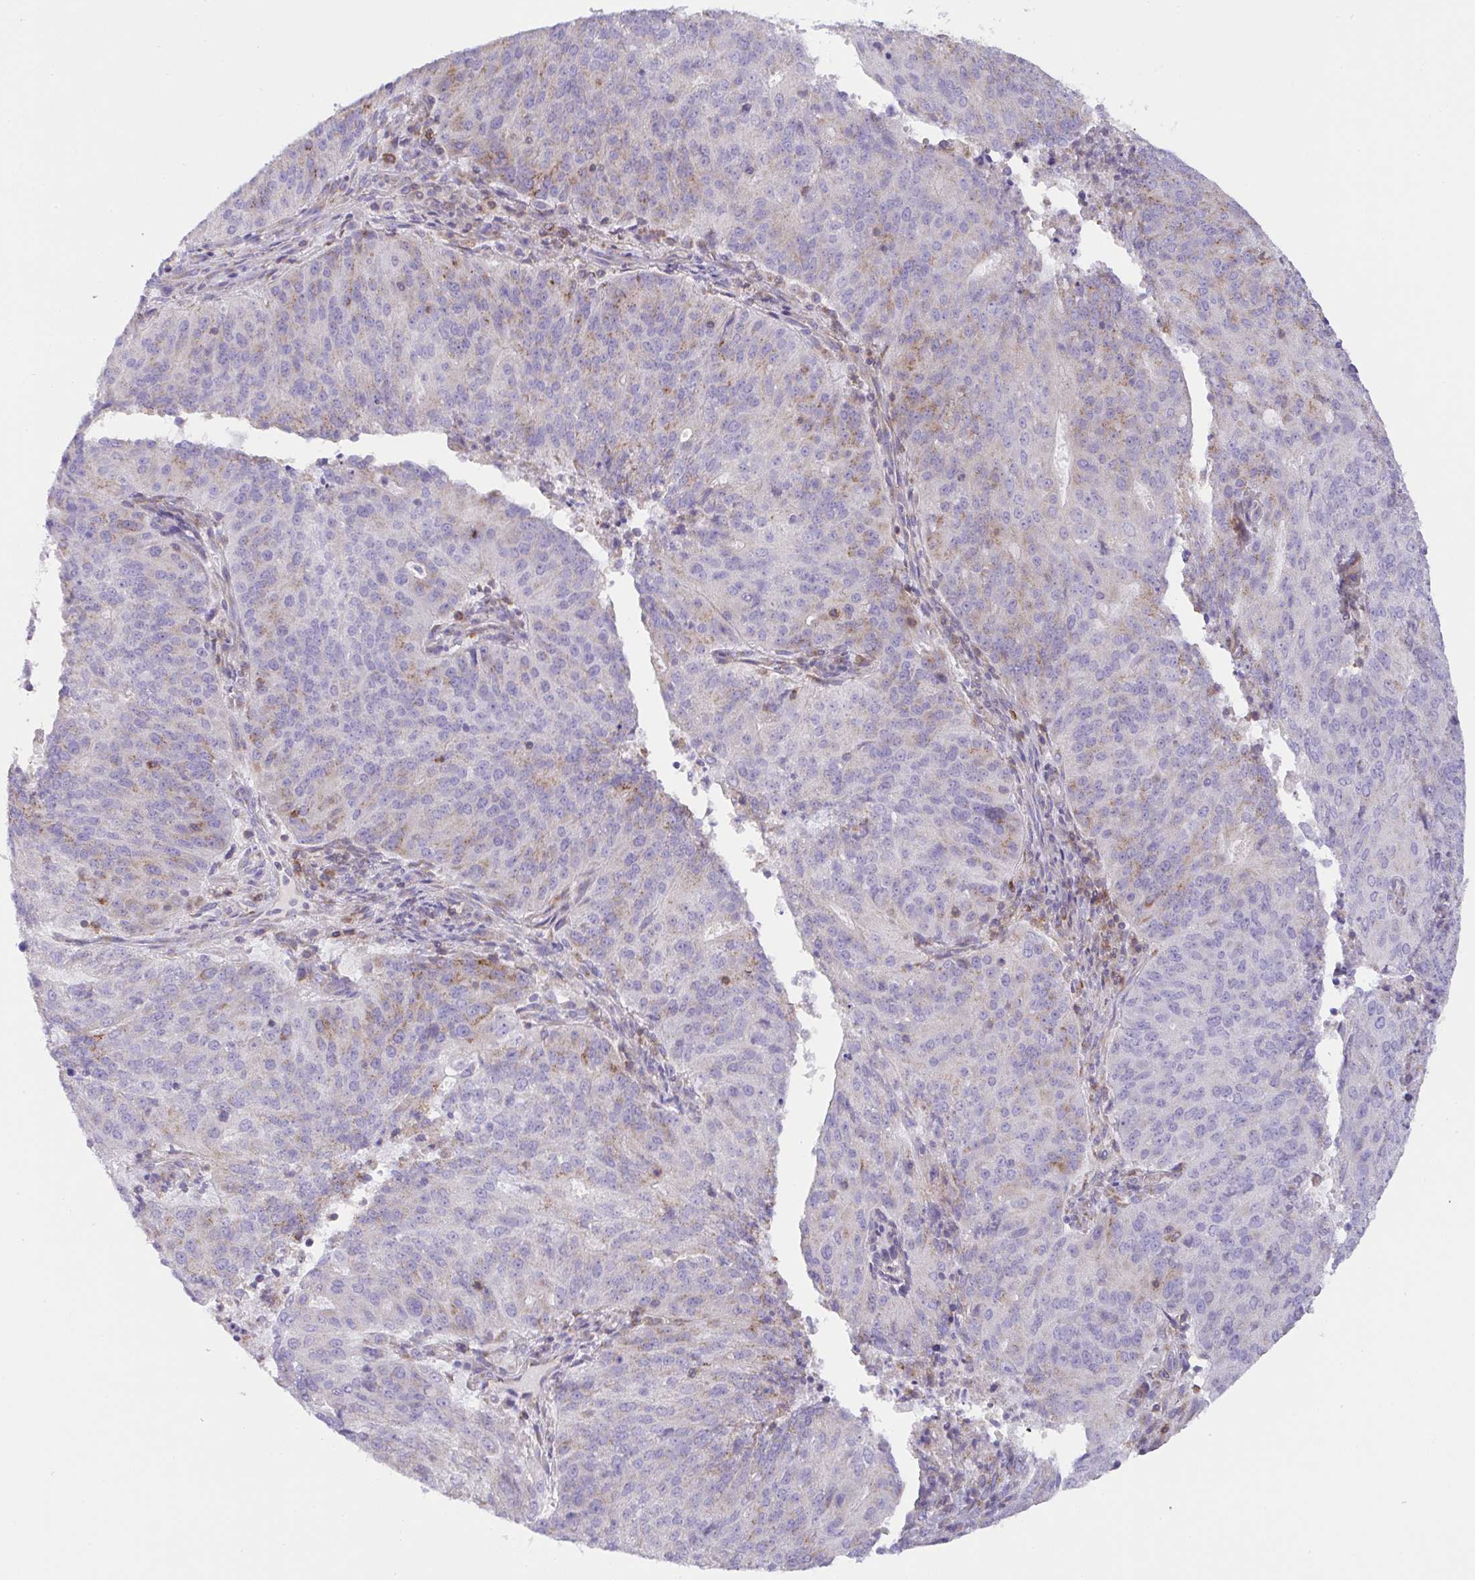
{"staining": {"intensity": "moderate", "quantity": "<25%", "location": "cytoplasmic/membranous"}, "tissue": "endometrial cancer", "cell_type": "Tumor cells", "image_type": "cancer", "snomed": [{"axis": "morphology", "description": "Adenocarcinoma, NOS"}, {"axis": "topography", "description": "Endometrium"}], "caption": "Tumor cells demonstrate low levels of moderate cytoplasmic/membranous positivity in about <25% of cells in human adenocarcinoma (endometrial).", "gene": "MIA3", "patient": {"sex": "female", "age": 82}}